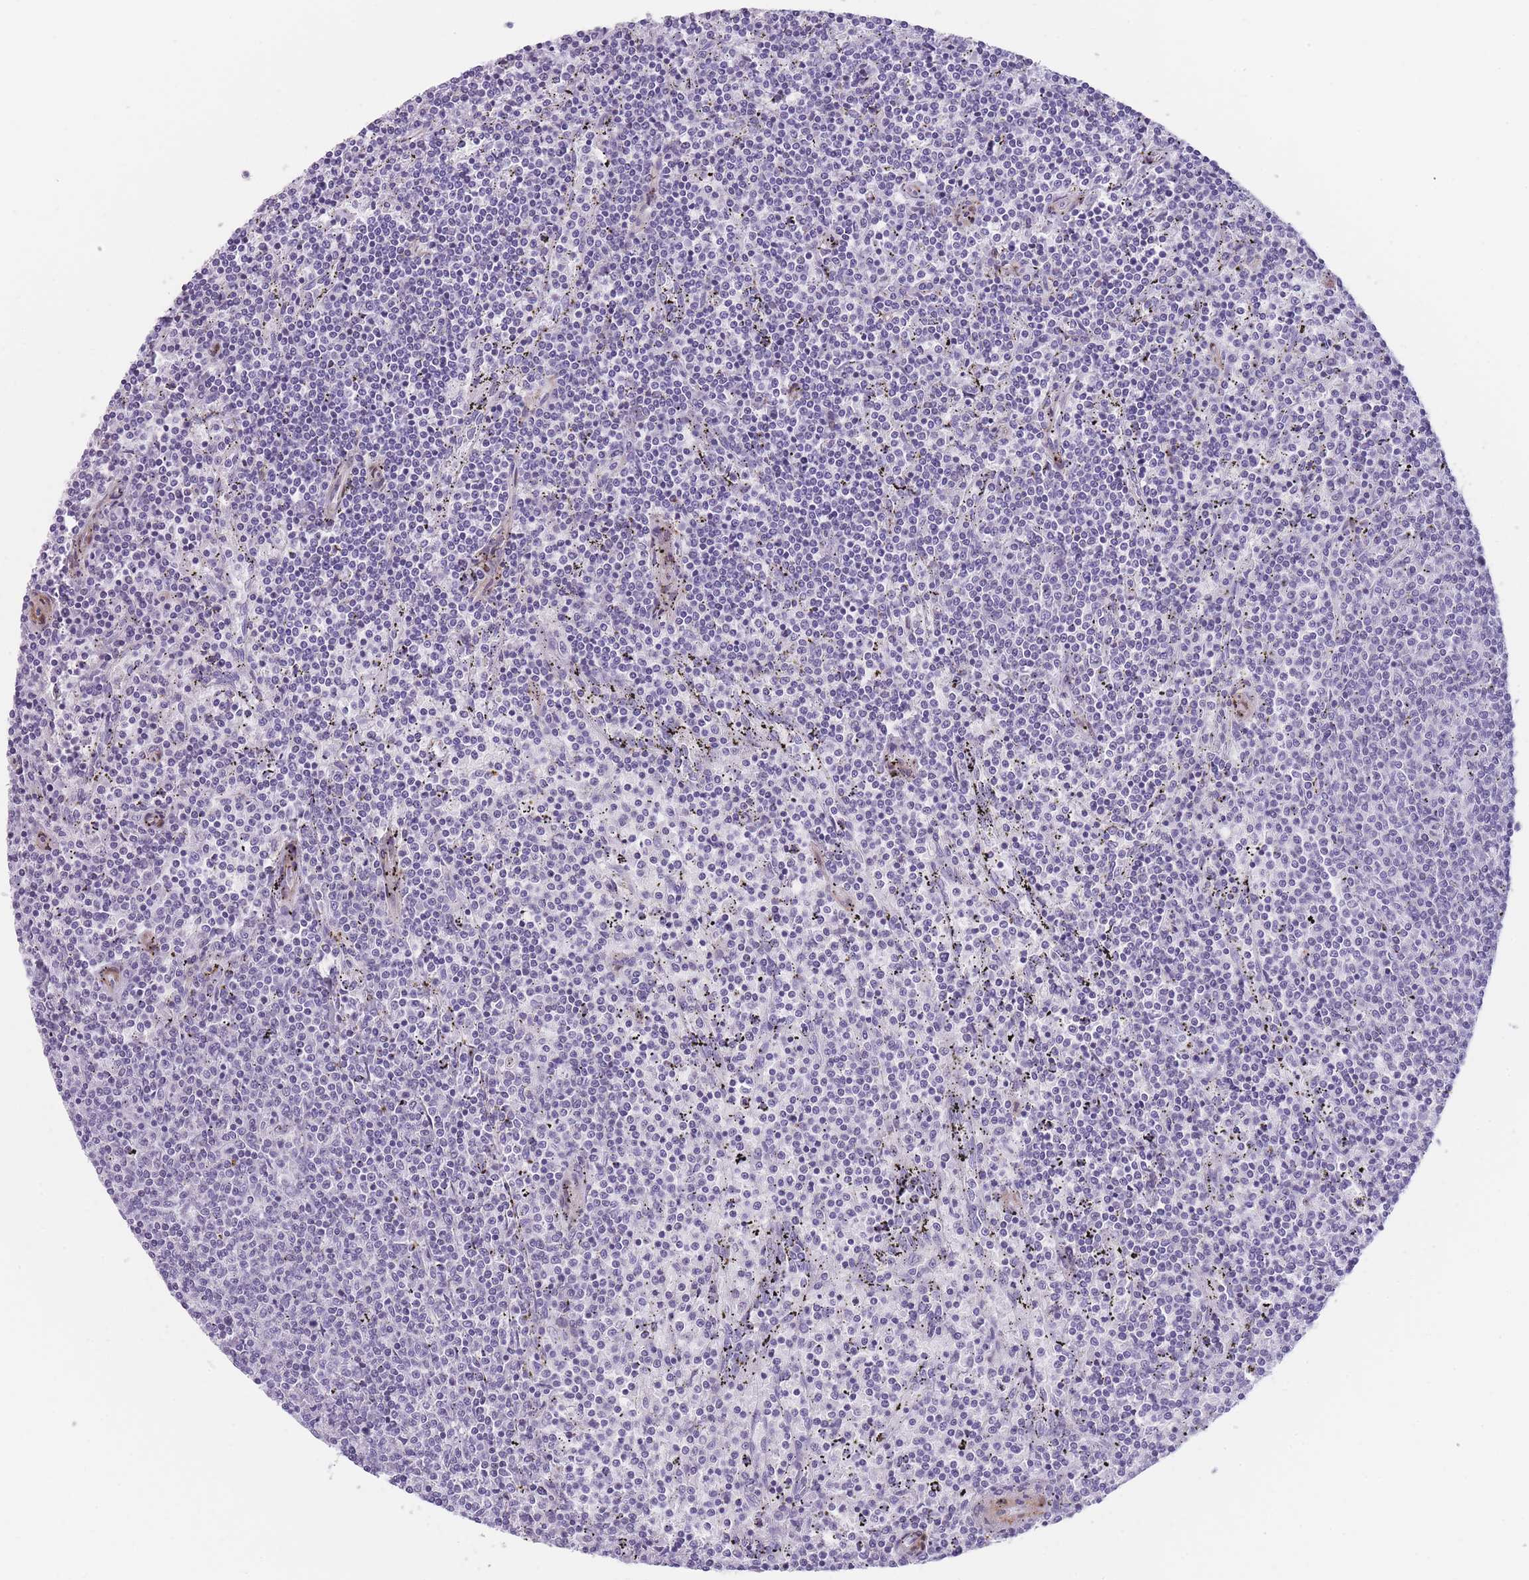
{"staining": {"intensity": "negative", "quantity": "none", "location": "none"}, "tissue": "lymphoma", "cell_type": "Tumor cells", "image_type": "cancer", "snomed": [{"axis": "morphology", "description": "Malignant lymphoma, non-Hodgkin's type, Low grade"}, {"axis": "topography", "description": "Spleen"}], "caption": "Lymphoma was stained to show a protein in brown. There is no significant staining in tumor cells.", "gene": "OR11H12", "patient": {"sex": "female", "age": 50}}